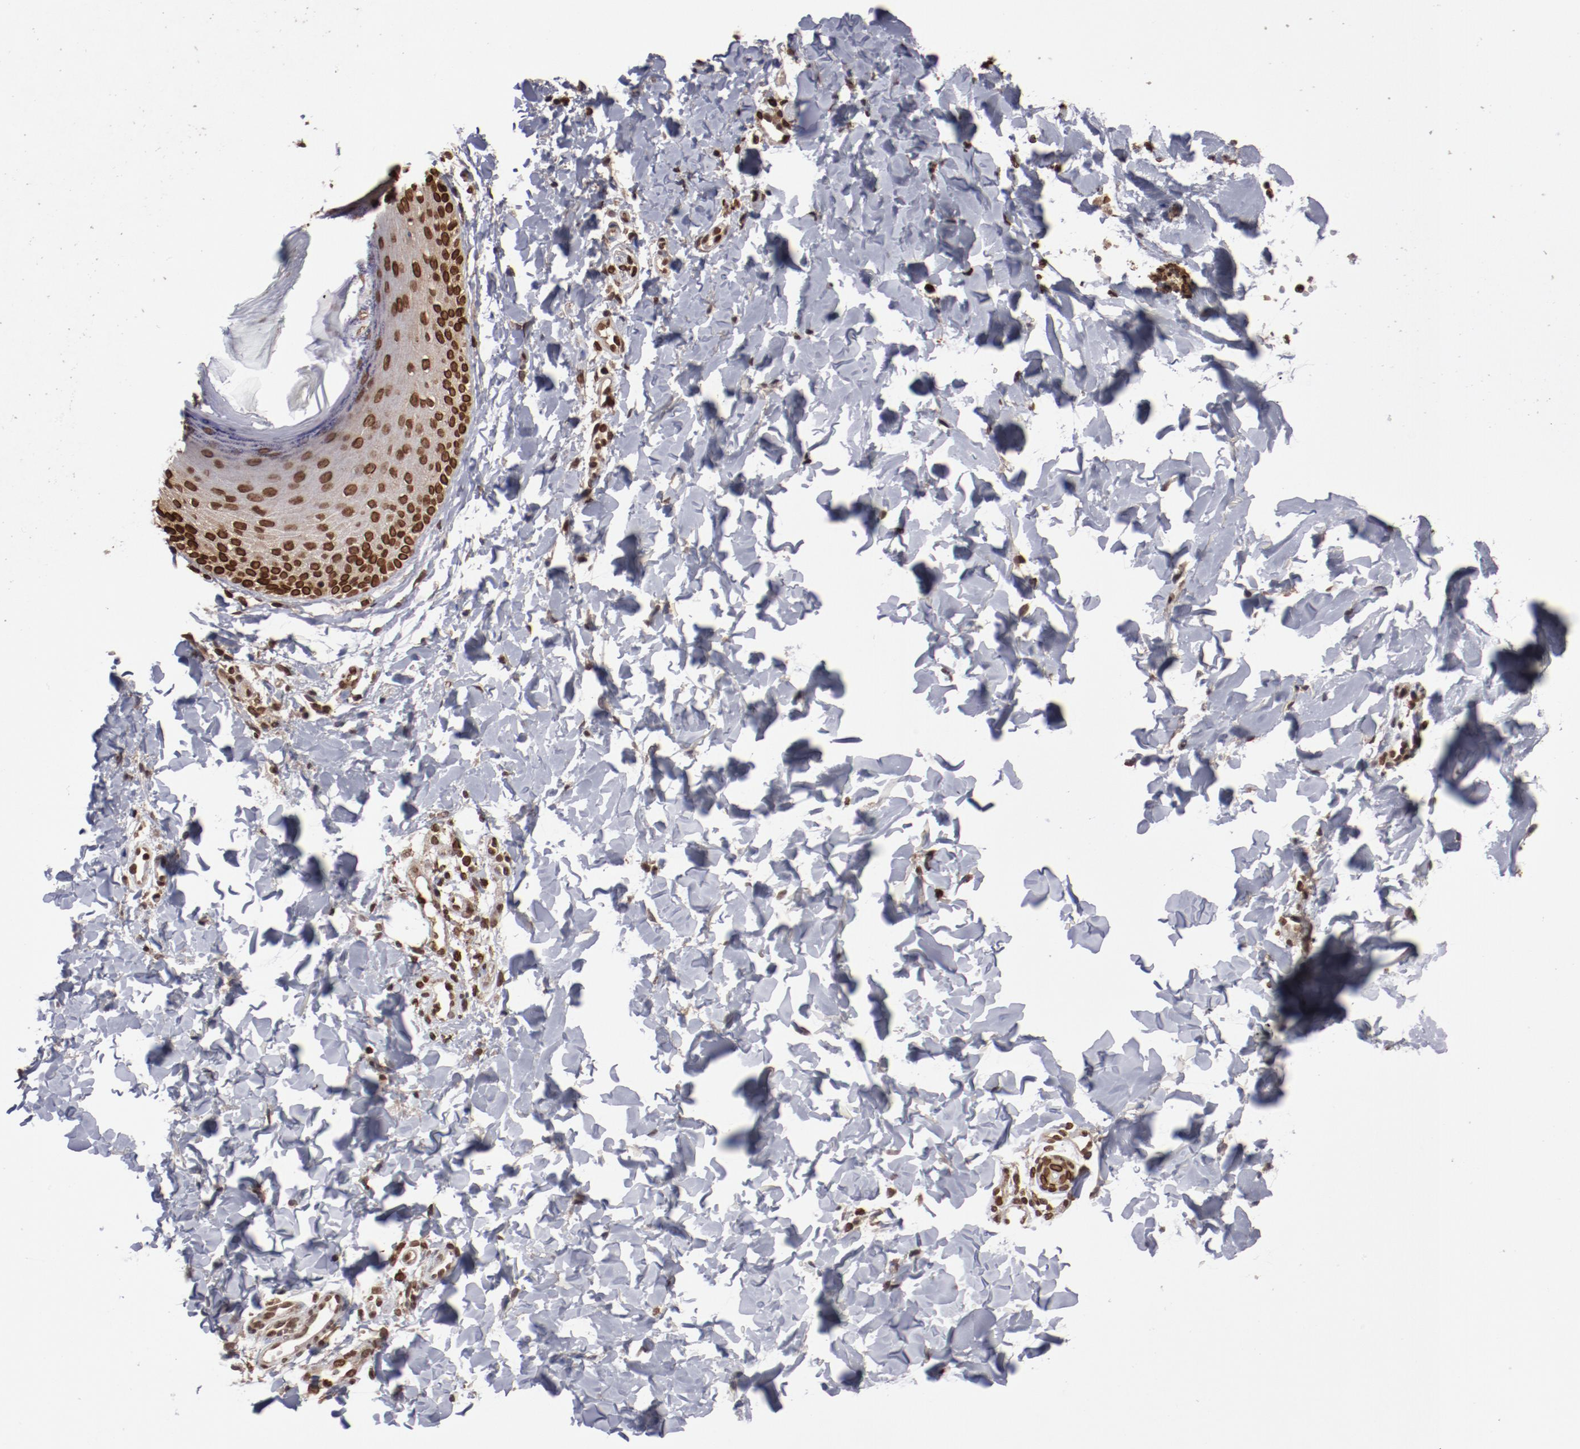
{"staining": {"intensity": "moderate", "quantity": ">75%", "location": "nuclear"}, "tissue": "skin", "cell_type": "Epidermal cells", "image_type": "normal", "snomed": [{"axis": "morphology", "description": "Normal tissue, NOS"}, {"axis": "morphology", "description": "Inflammation, NOS"}, {"axis": "topography", "description": "Soft tissue"}, {"axis": "topography", "description": "Anal"}], "caption": "Skin stained with DAB immunohistochemistry (IHC) exhibits medium levels of moderate nuclear positivity in about >75% of epidermal cells.", "gene": "AKT1", "patient": {"sex": "female", "age": 15}}